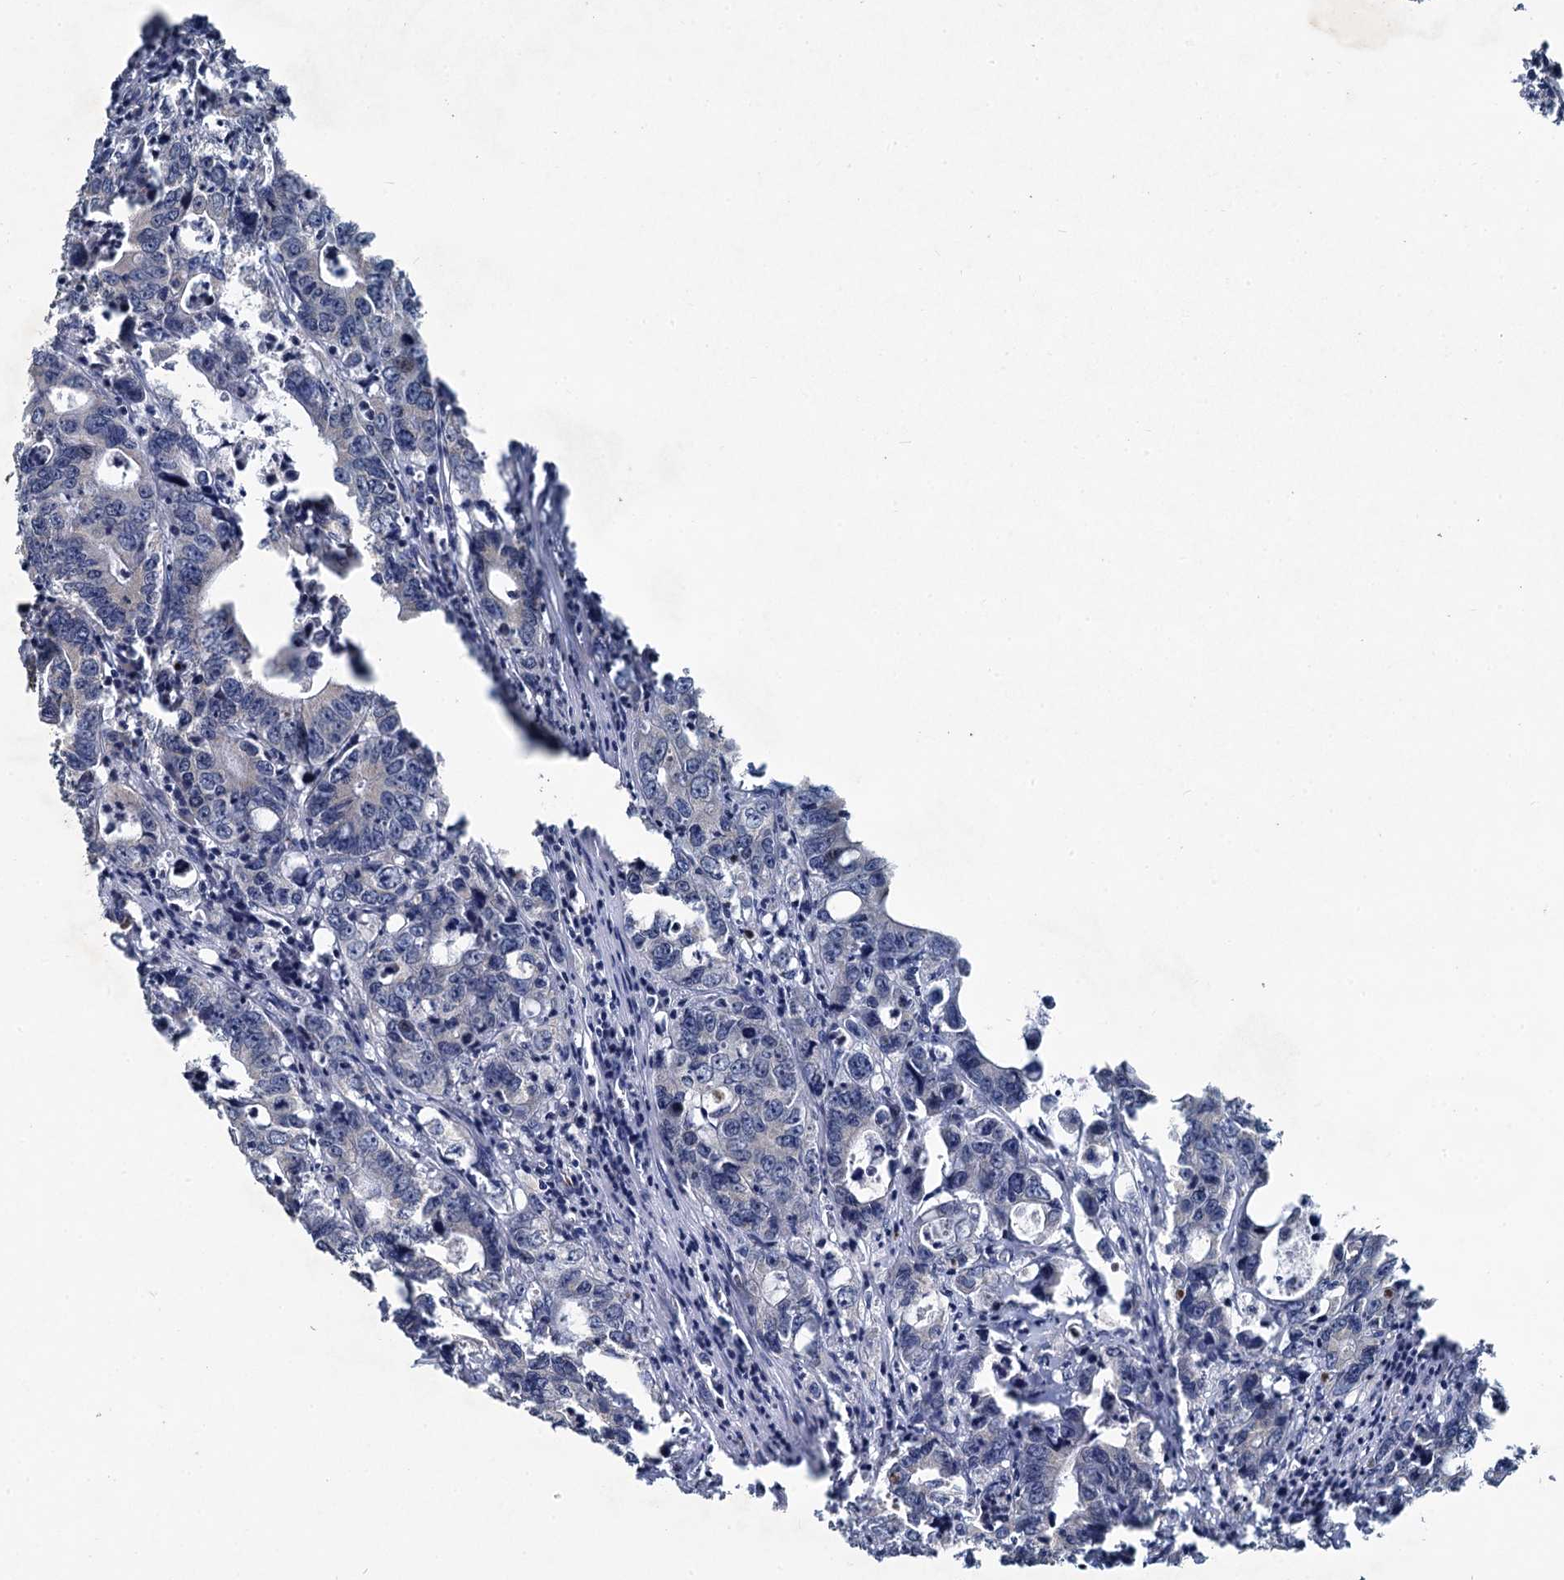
{"staining": {"intensity": "negative", "quantity": "none", "location": "none"}, "tissue": "colorectal cancer", "cell_type": "Tumor cells", "image_type": "cancer", "snomed": [{"axis": "morphology", "description": "Adenocarcinoma, NOS"}, {"axis": "topography", "description": "Colon"}], "caption": "Tumor cells show no significant protein staining in colorectal adenocarcinoma.", "gene": "METTL4", "patient": {"sex": "female", "age": 75}}